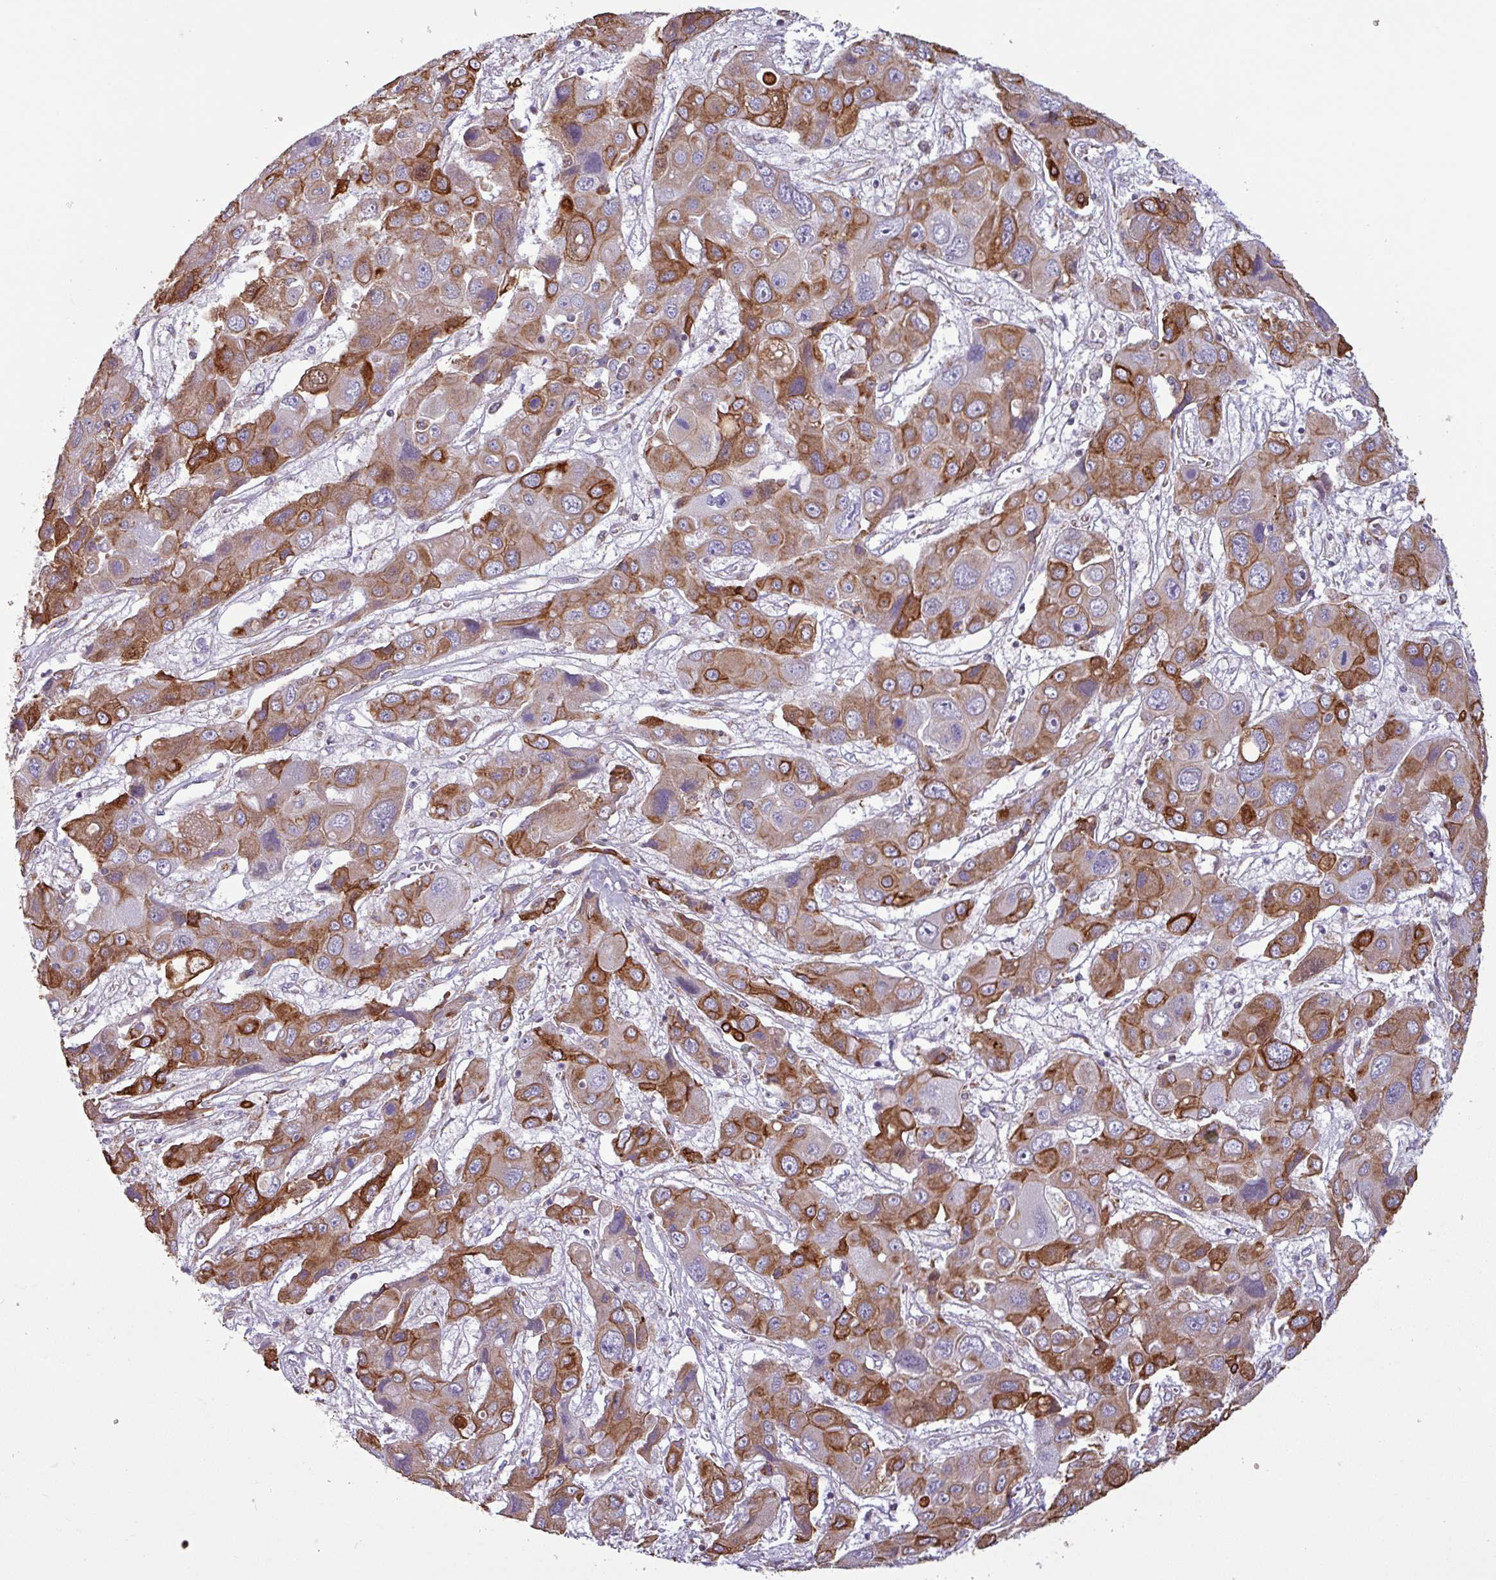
{"staining": {"intensity": "strong", "quantity": "25%-75%", "location": "cytoplasmic/membranous"}, "tissue": "liver cancer", "cell_type": "Tumor cells", "image_type": "cancer", "snomed": [{"axis": "morphology", "description": "Cholangiocarcinoma"}, {"axis": "topography", "description": "Liver"}], "caption": "Tumor cells reveal high levels of strong cytoplasmic/membranous staining in approximately 25%-75% of cells in liver cholangiocarcinoma.", "gene": "CAMK1", "patient": {"sex": "male", "age": 67}}